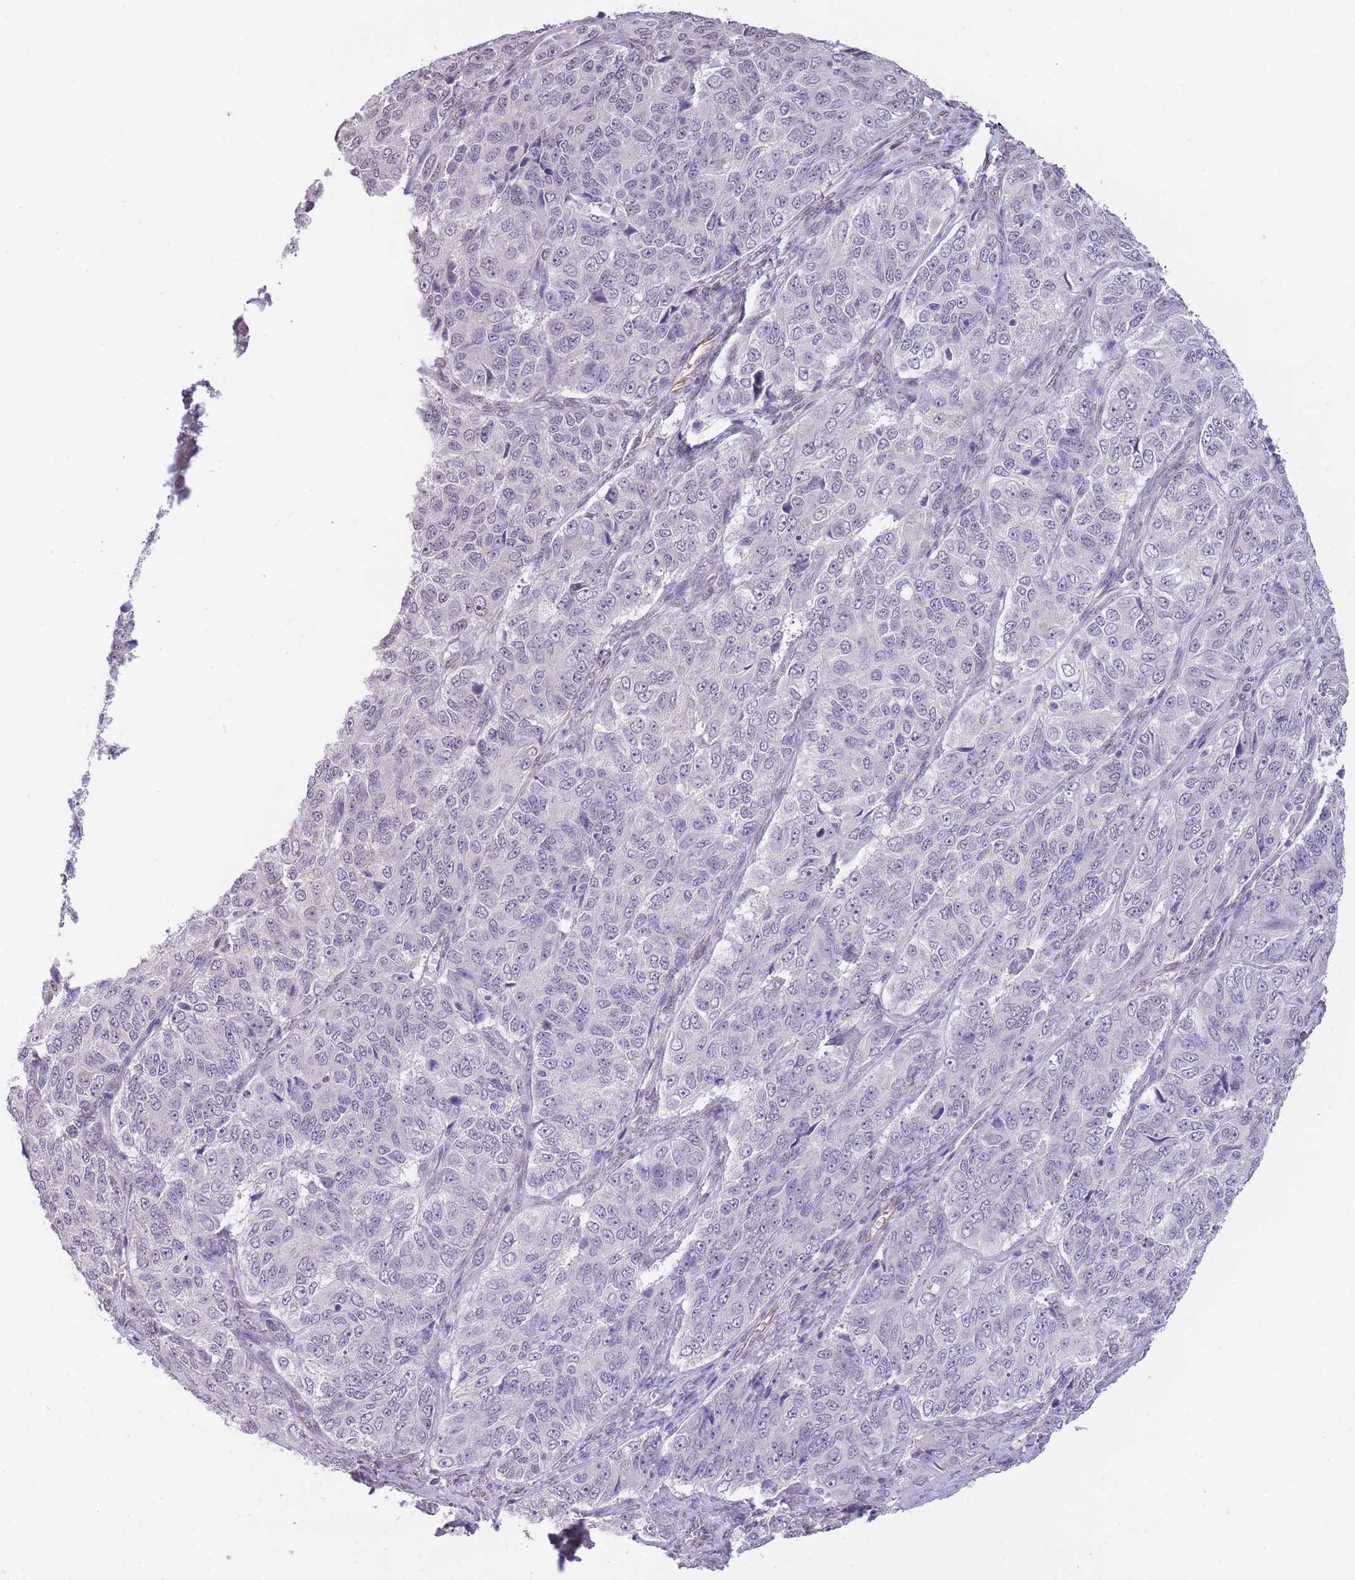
{"staining": {"intensity": "negative", "quantity": "none", "location": "none"}, "tissue": "ovarian cancer", "cell_type": "Tumor cells", "image_type": "cancer", "snomed": [{"axis": "morphology", "description": "Carcinoma, endometroid"}, {"axis": "topography", "description": "Ovary"}], "caption": "High power microscopy micrograph of an immunohistochemistry (IHC) histopathology image of ovarian cancer (endometroid carcinoma), revealing no significant positivity in tumor cells.", "gene": "PSG8", "patient": {"sex": "female", "age": 51}}